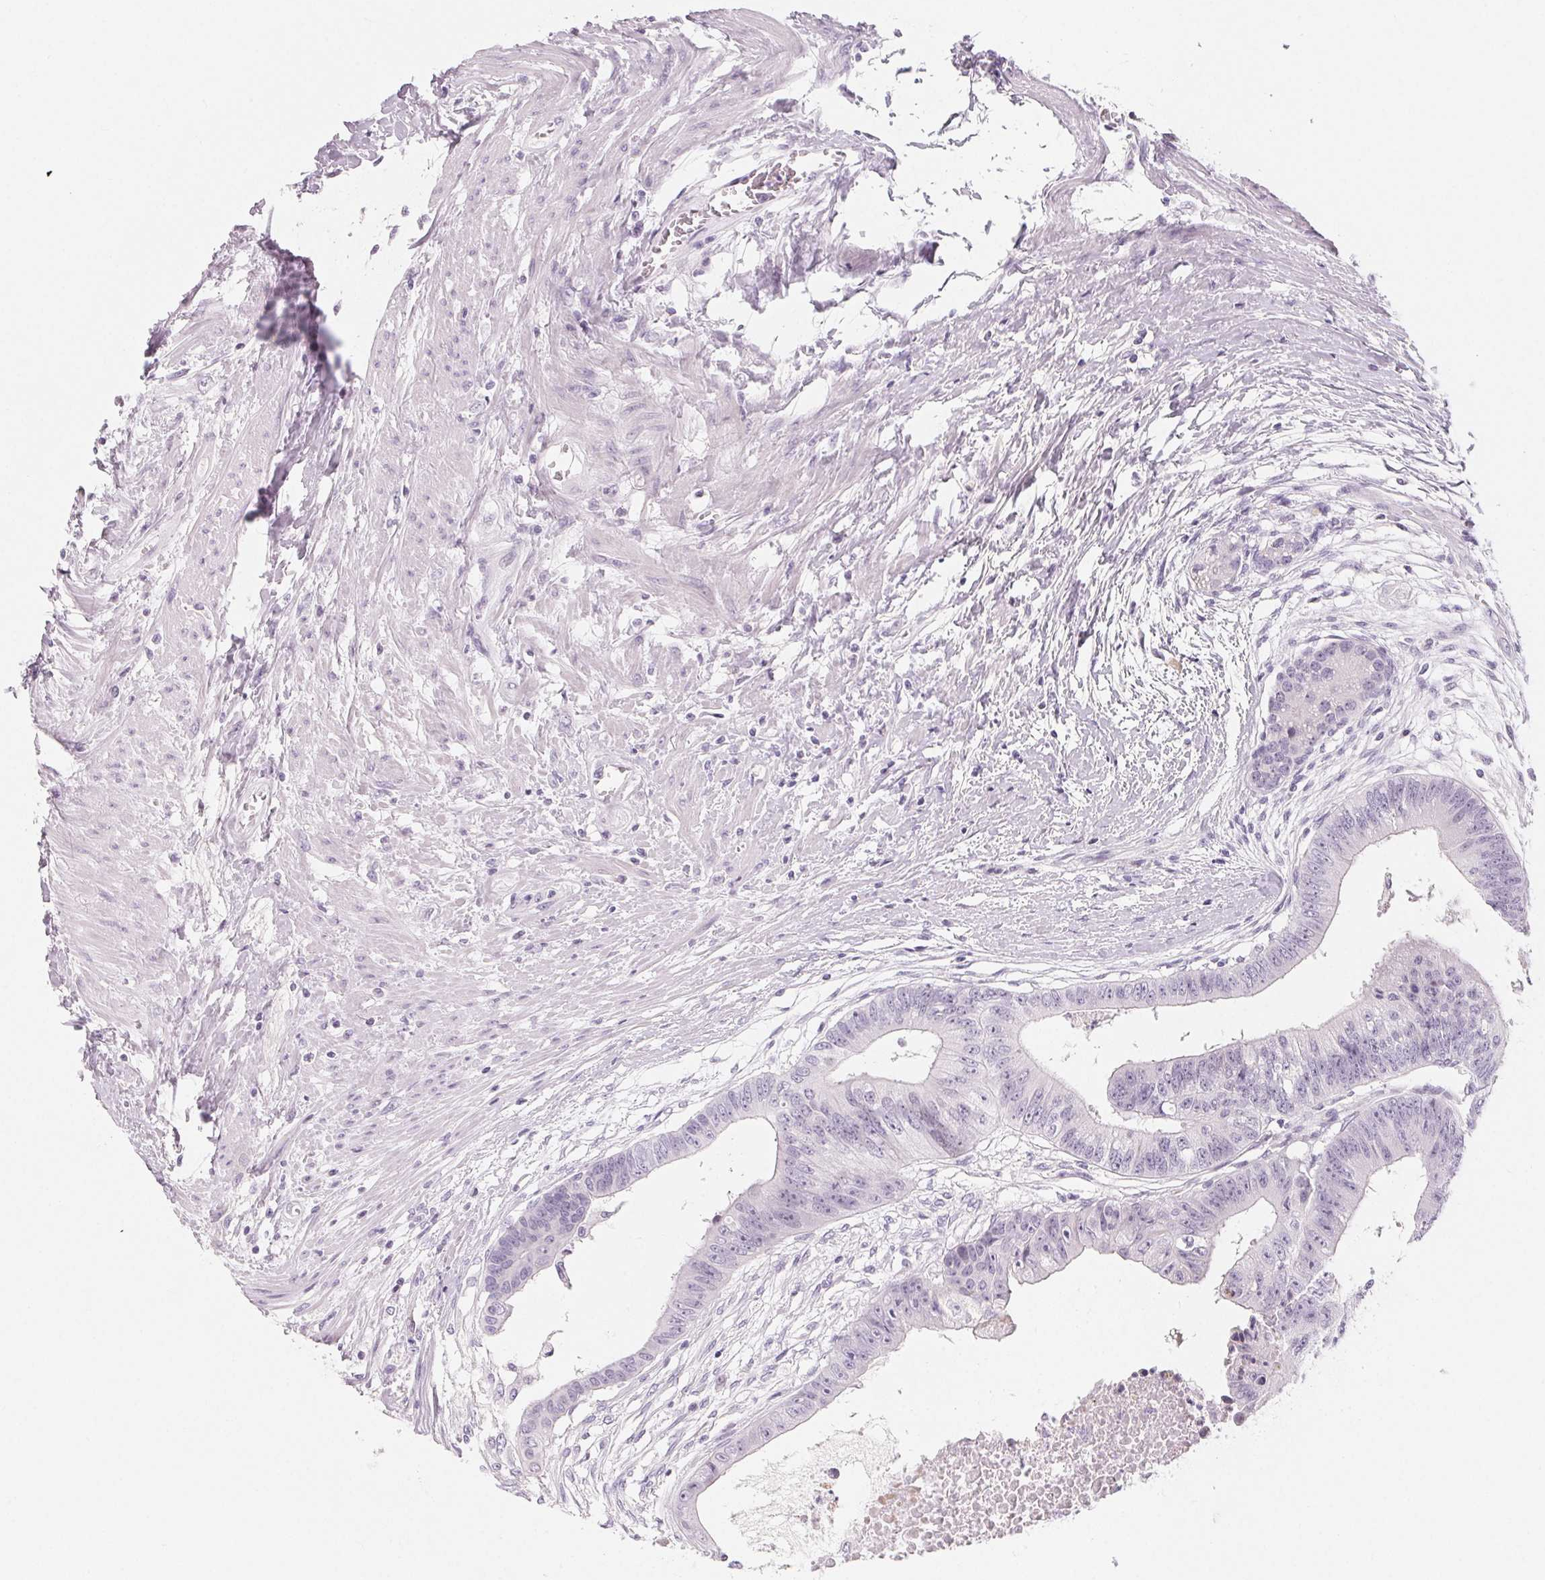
{"staining": {"intensity": "negative", "quantity": "none", "location": "none"}, "tissue": "colorectal cancer", "cell_type": "Tumor cells", "image_type": "cancer", "snomed": [{"axis": "morphology", "description": "Adenocarcinoma, NOS"}, {"axis": "topography", "description": "Rectum"}], "caption": "Immunohistochemistry of colorectal adenocarcinoma demonstrates no staining in tumor cells.", "gene": "SH3GL2", "patient": {"sex": "male", "age": 63}}